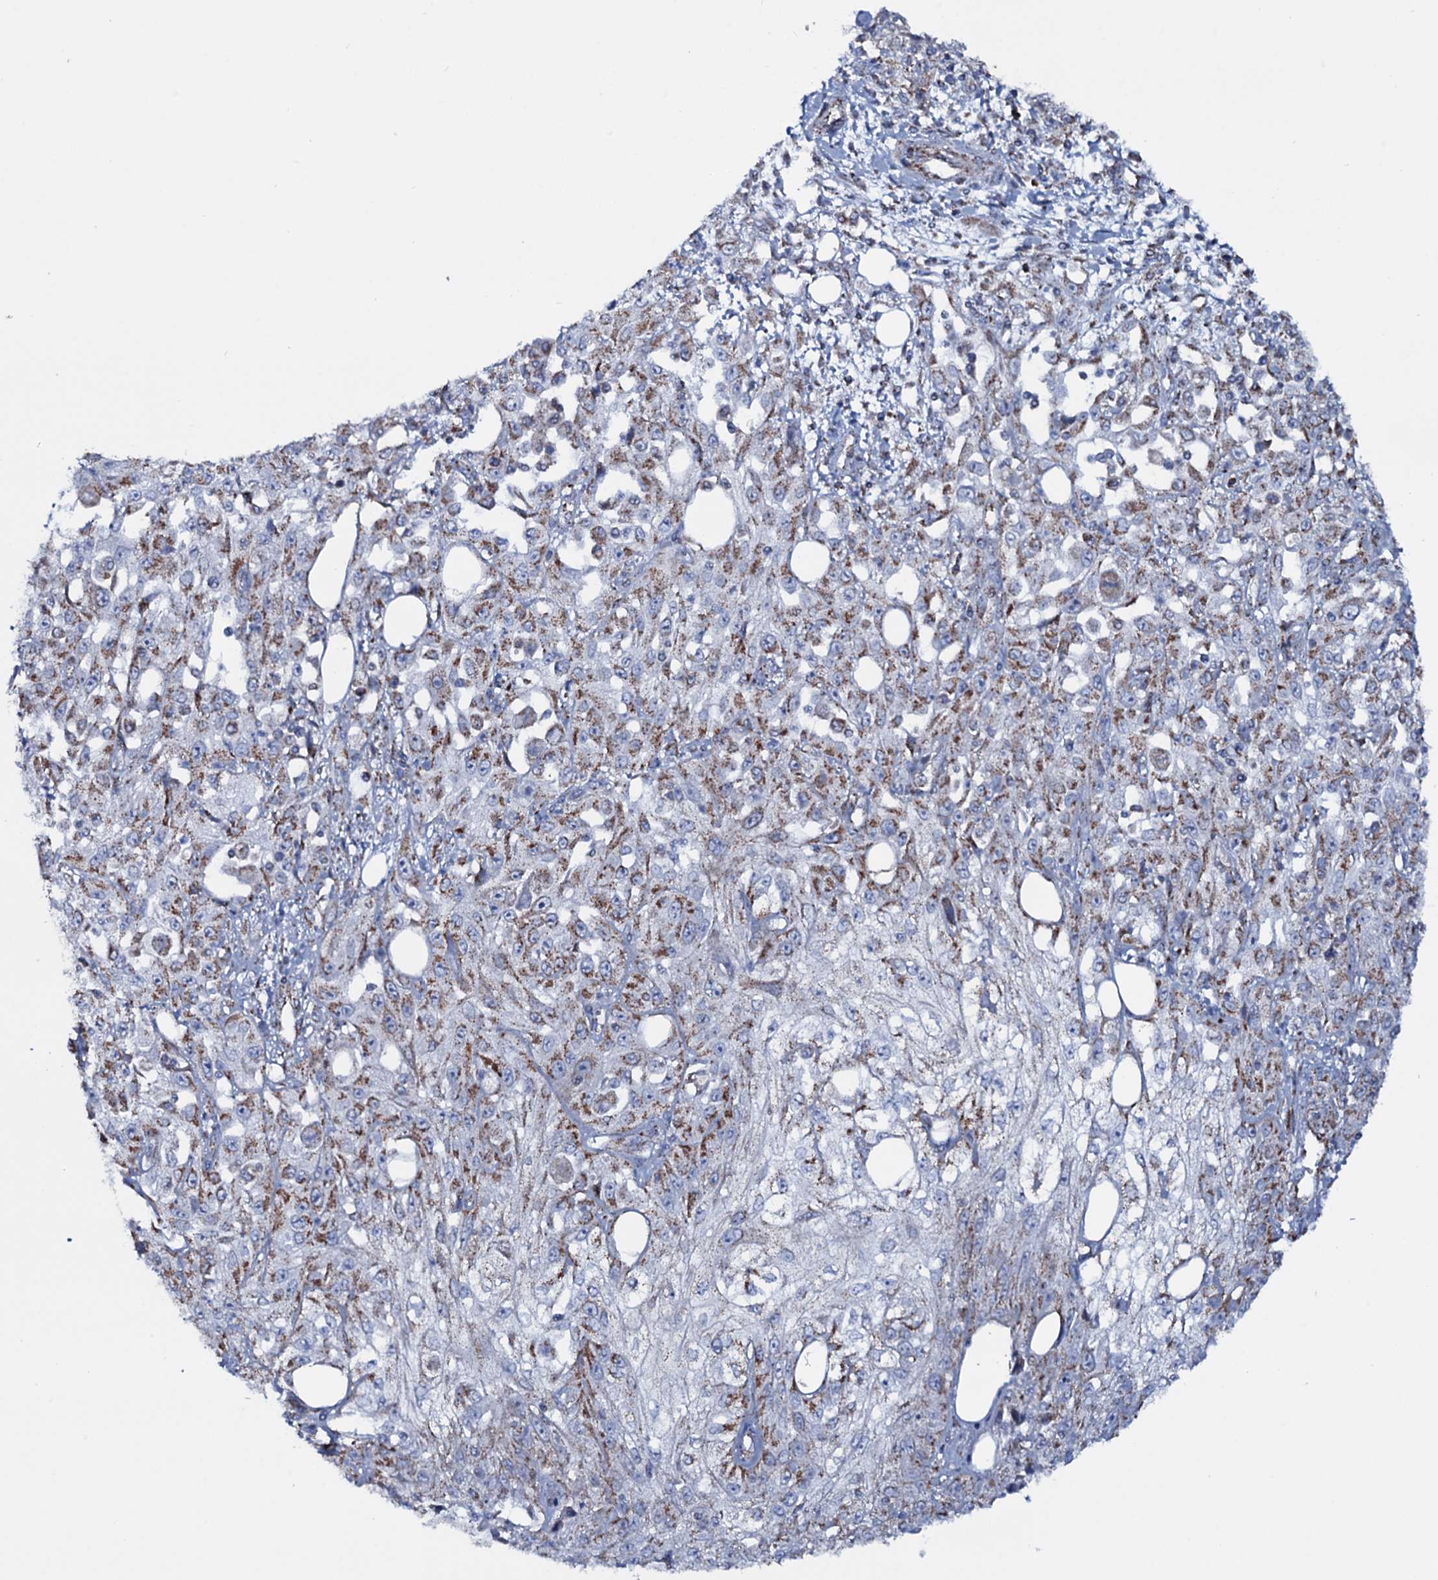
{"staining": {"intensity": "moderate", "quantity": ">75%", "location": "cytoplasmic/membranous"}, "tissue": "skin cancer", "cell_type": "Tumor cells", "image_type": "cancer", "snomed": [{"axis": "morphology", "description": "Squamous cell carcinoma, NOS"}, {"axis": "morphology", "description": "Squamous cell carcinoma, metastatic, NOS"}, {"axis": "topography", "description": "Skin"}, {"axis": "topography", "description": "Lymph node"}], "caption": "Immunohistochemistry micrograph of neoplastic tissue: human skin cancer (metastatic squamous cell carcinoma) stained using immunohistochemistry displays medium levels of moderate protein expression localized specifically in the cytoplasmic/membranous of tumor cells, appearing as a cytoplasmic/membranous brown color.", "gene": "MRPS35", "patient": {"sex": "male", "age": 75}}